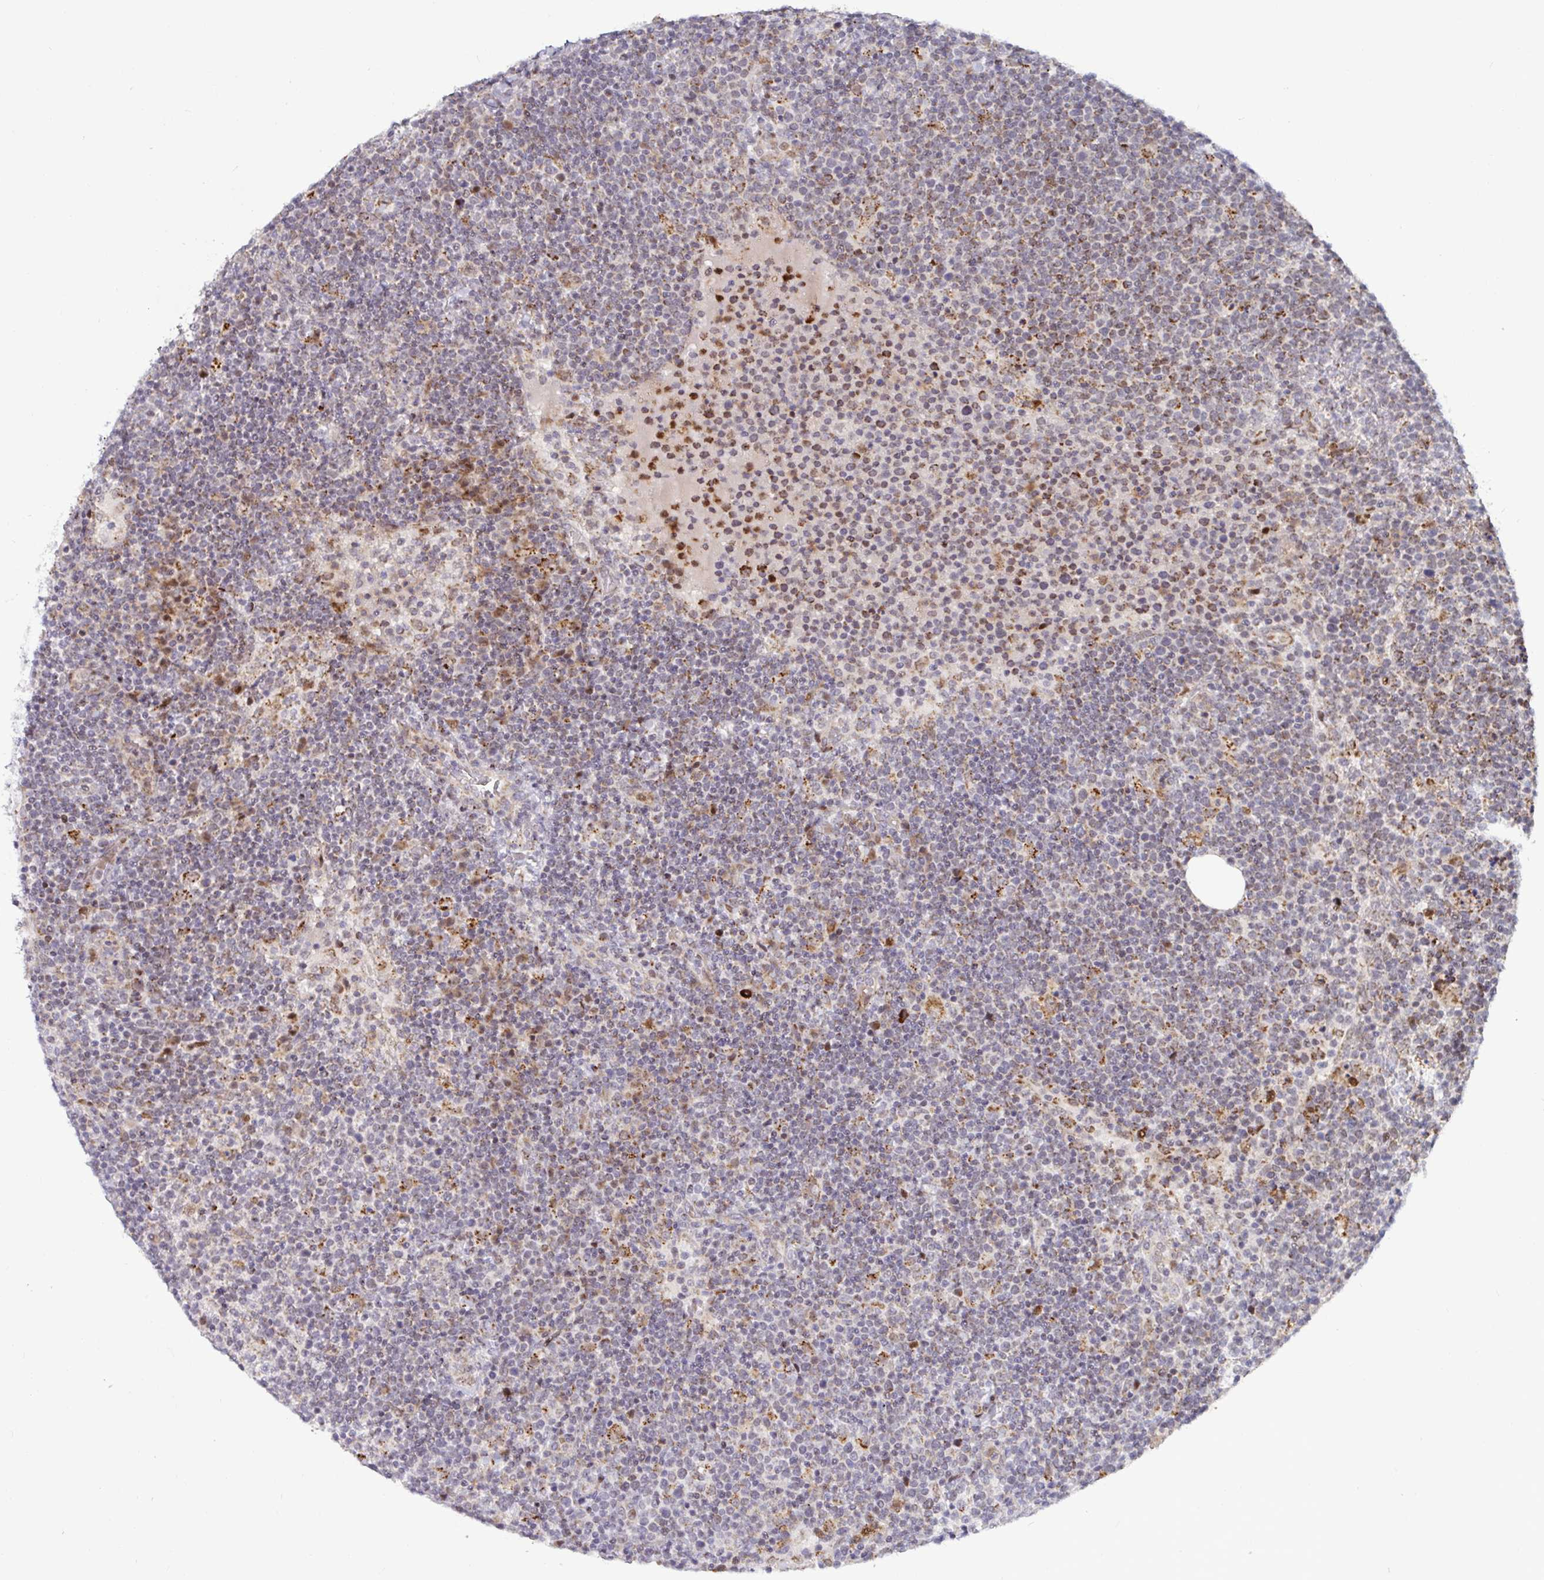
{"staining": {"intensity": "moderate", "quantity": "<25%", "location": "cytoplasmic/membranous"}, "tissue": "lymphoma", "cell_type": "Tumor cells", "image_type": "cancer", "snomed": [{"axis": "morphology", "description": "Malignant lymphoma, non-Hodgkin's type, High grade"}, {"axis": "topography", "description": "Lymph node"}], "caption": "A brown stain shows moderate cytoplasmic/membranous positivity of a protein in high-grade malignant lymphoma, non-Hodgkin's type tumor cells. Nuclei are stained in blue.", "gene": "DZIP1", "patient": {"sex": "male", "age": 61}}